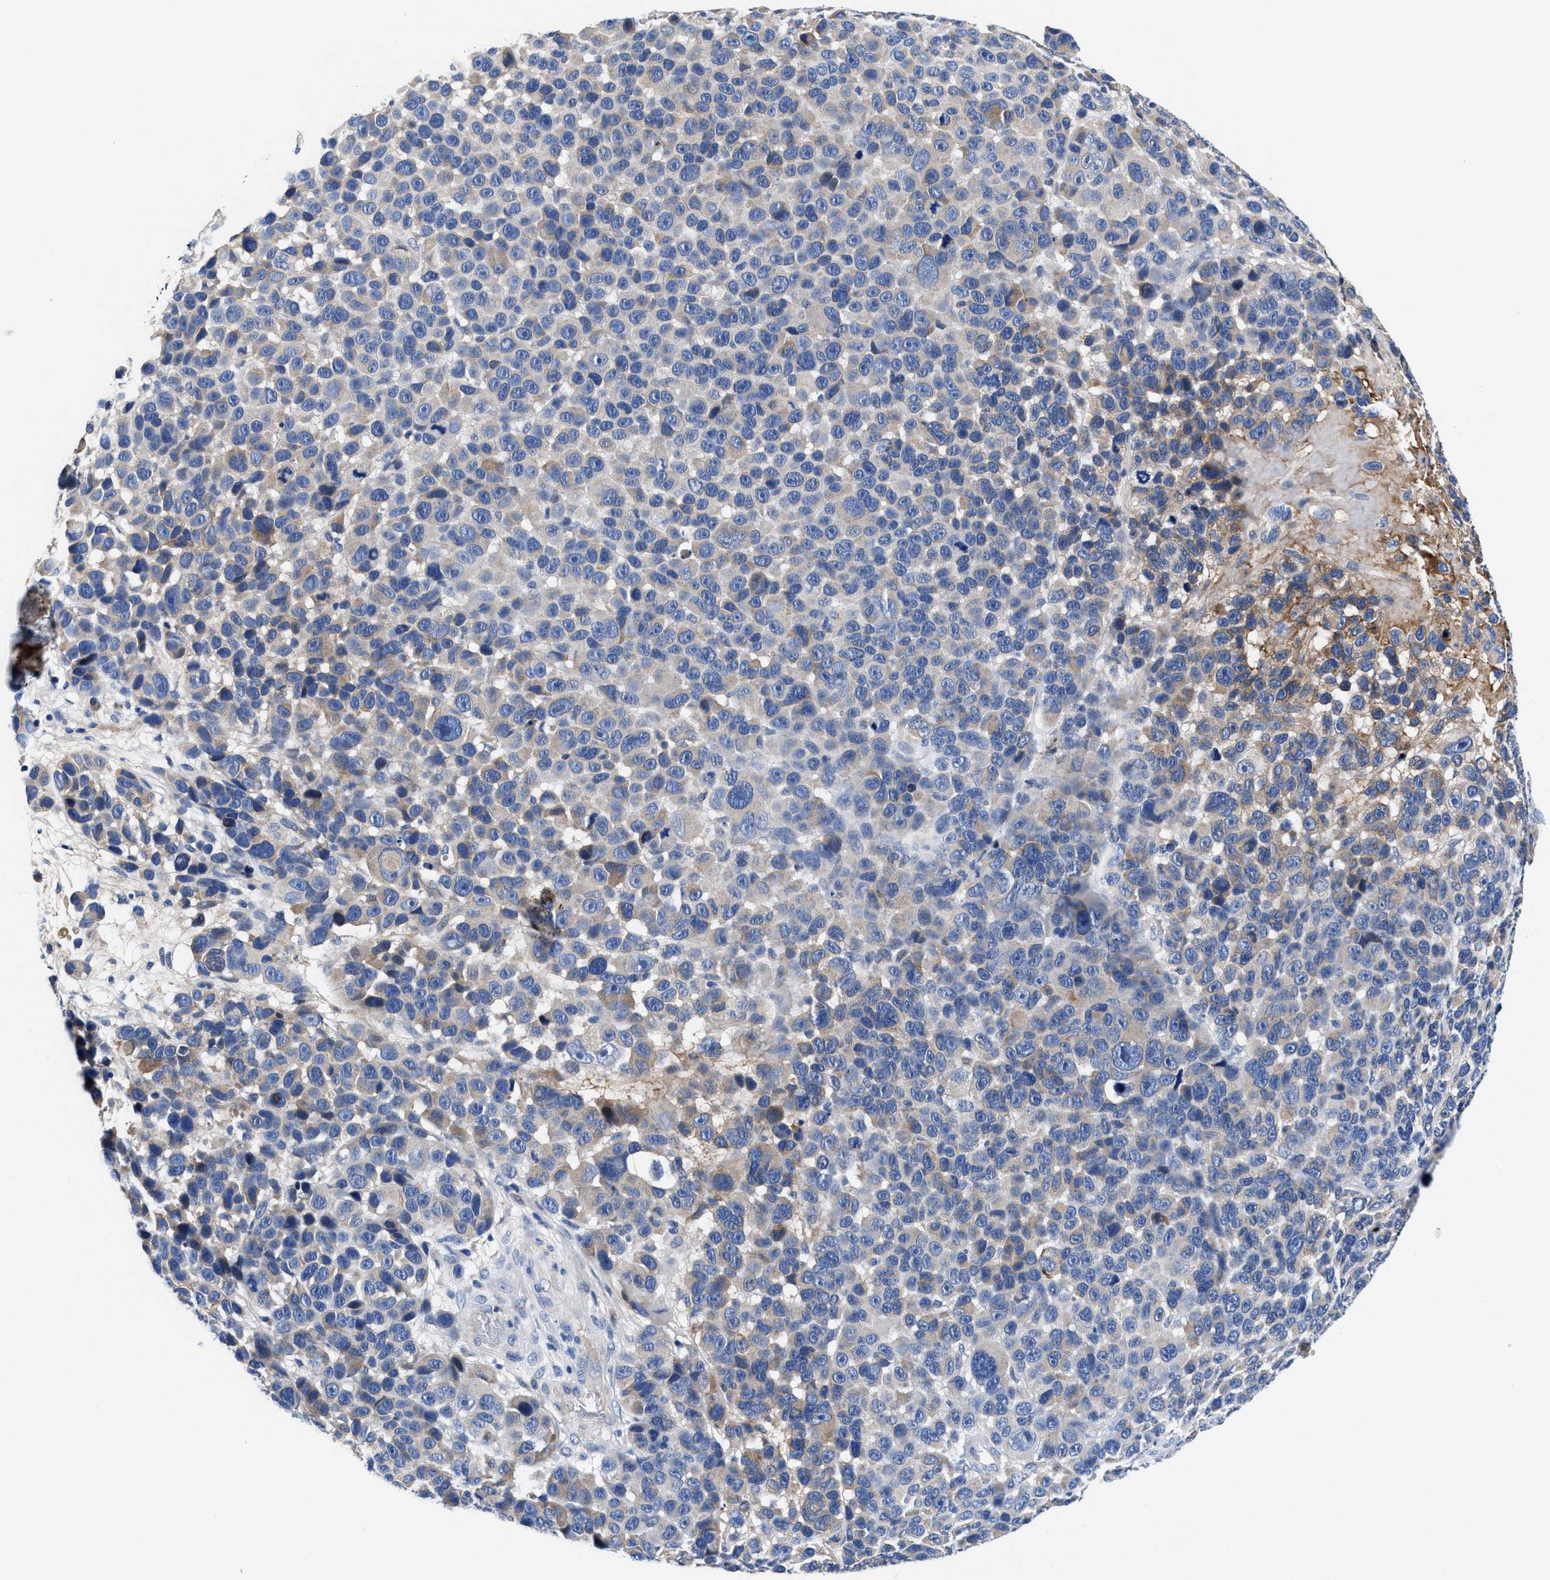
{"staining": {"intensity": "weak", "quantity": "<25%", "location": "cytoplasmic/membranous"}, "tissue": "melanoma", "cell_type": "Tumor cells", "image_type": "cancer", "snomed": [{"axis": "morphology", "description": "Malignant melanoma, NOS"}, {"axis": "topography", "description": "Skin"}], "caption": "Tumor cells are negative for brown protein staining in melanoma.", "gene": "DHRS13", "patient": {"sex": "male", "age": 53}}